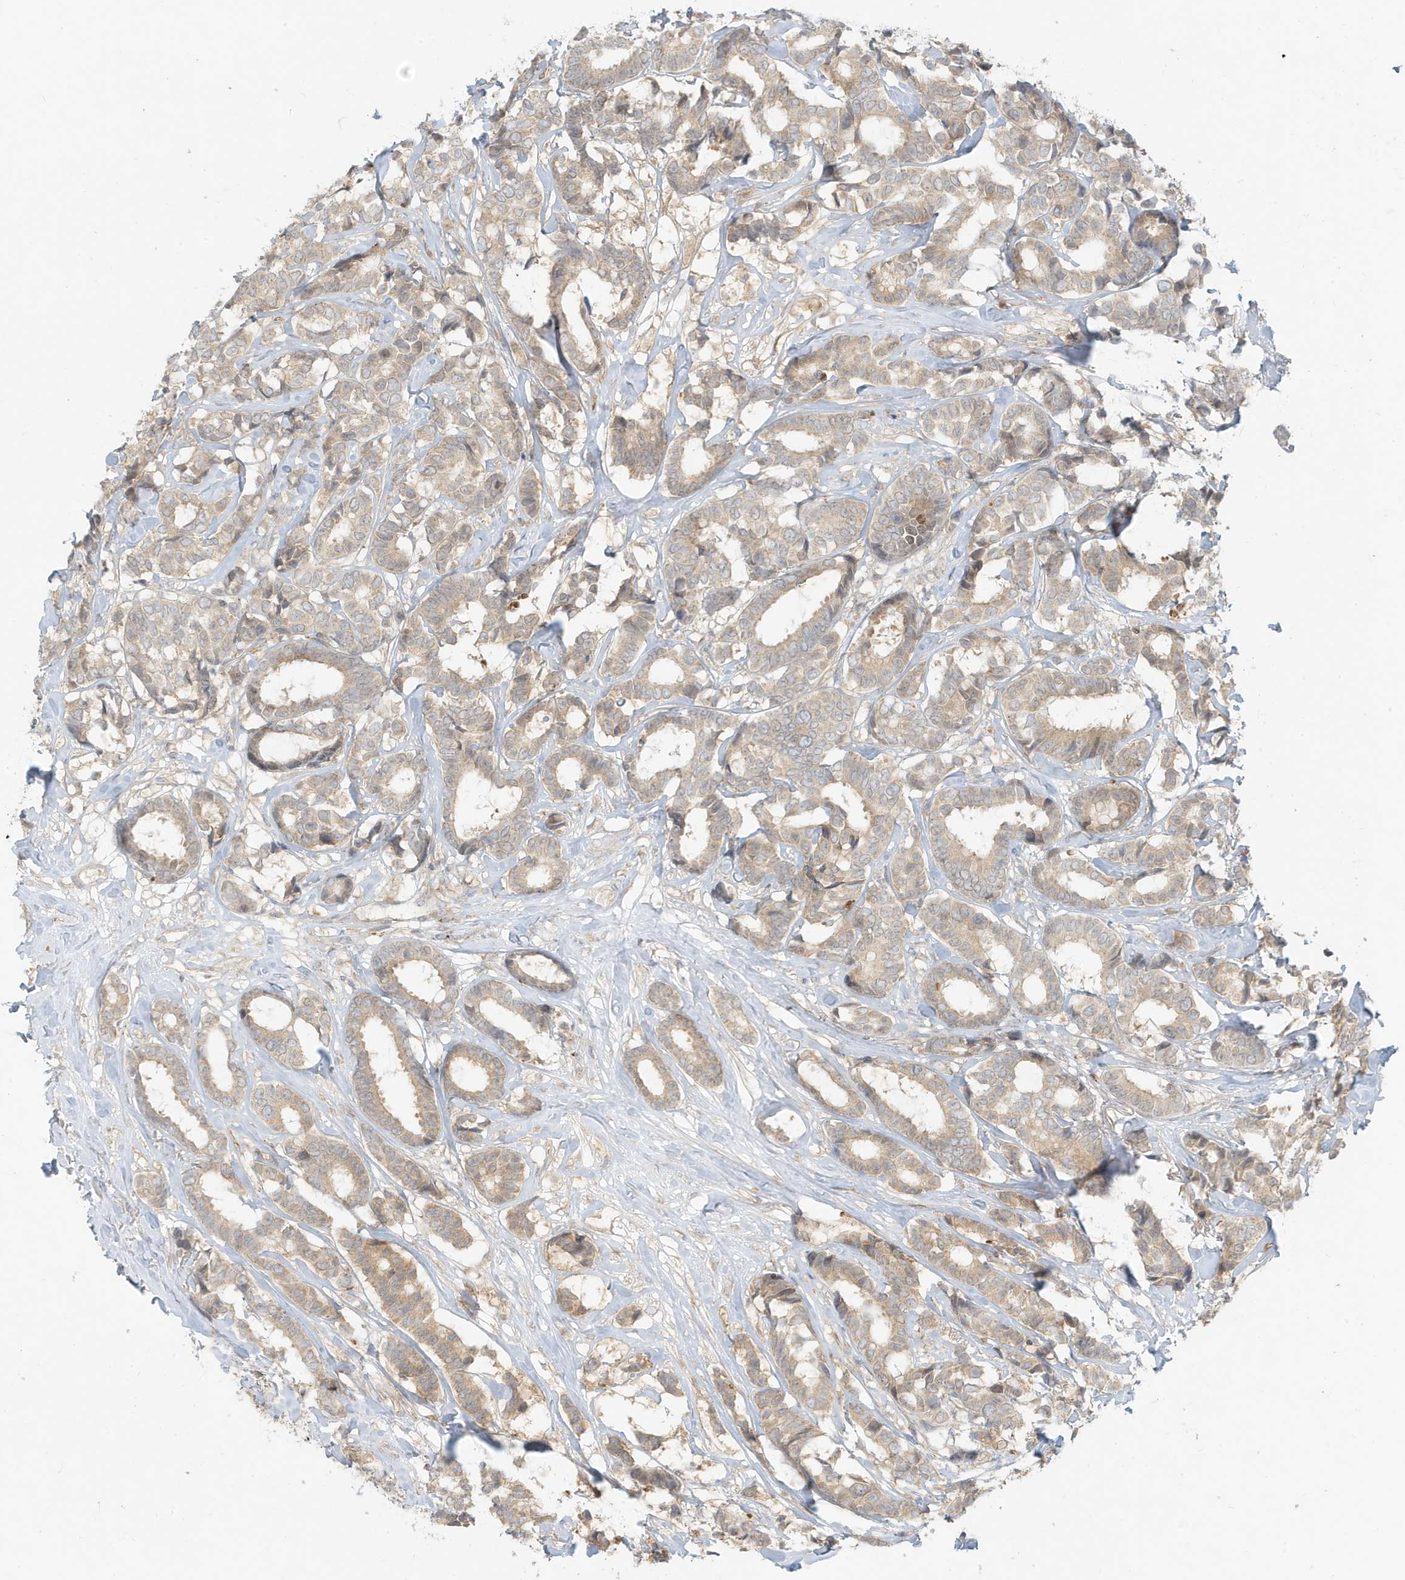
{"staining": {"intensity": "weak", "quantity": ">75%", "location": "cytoplasmic/membranous"}, "tissue": "breast cancer", "cell_type": "Tumor cells", "image_type": "cancer", "snomed": [{"axis": "morphology", "description": "Duct carcinoma"}, {"axis": "topography", "description": "Breast"}], "caption": "Weak cytoplasmic/membranous positivity is identified in about >75% of tumor cells in infiltrating ductal carcinoma (breast). Using DAB (brown) and hematoxylin (blue) stains, captured at high magnification using brightfield microscopy.", "gene": "MCOLN1", "patient": {"sex": "female", "age": 87}}